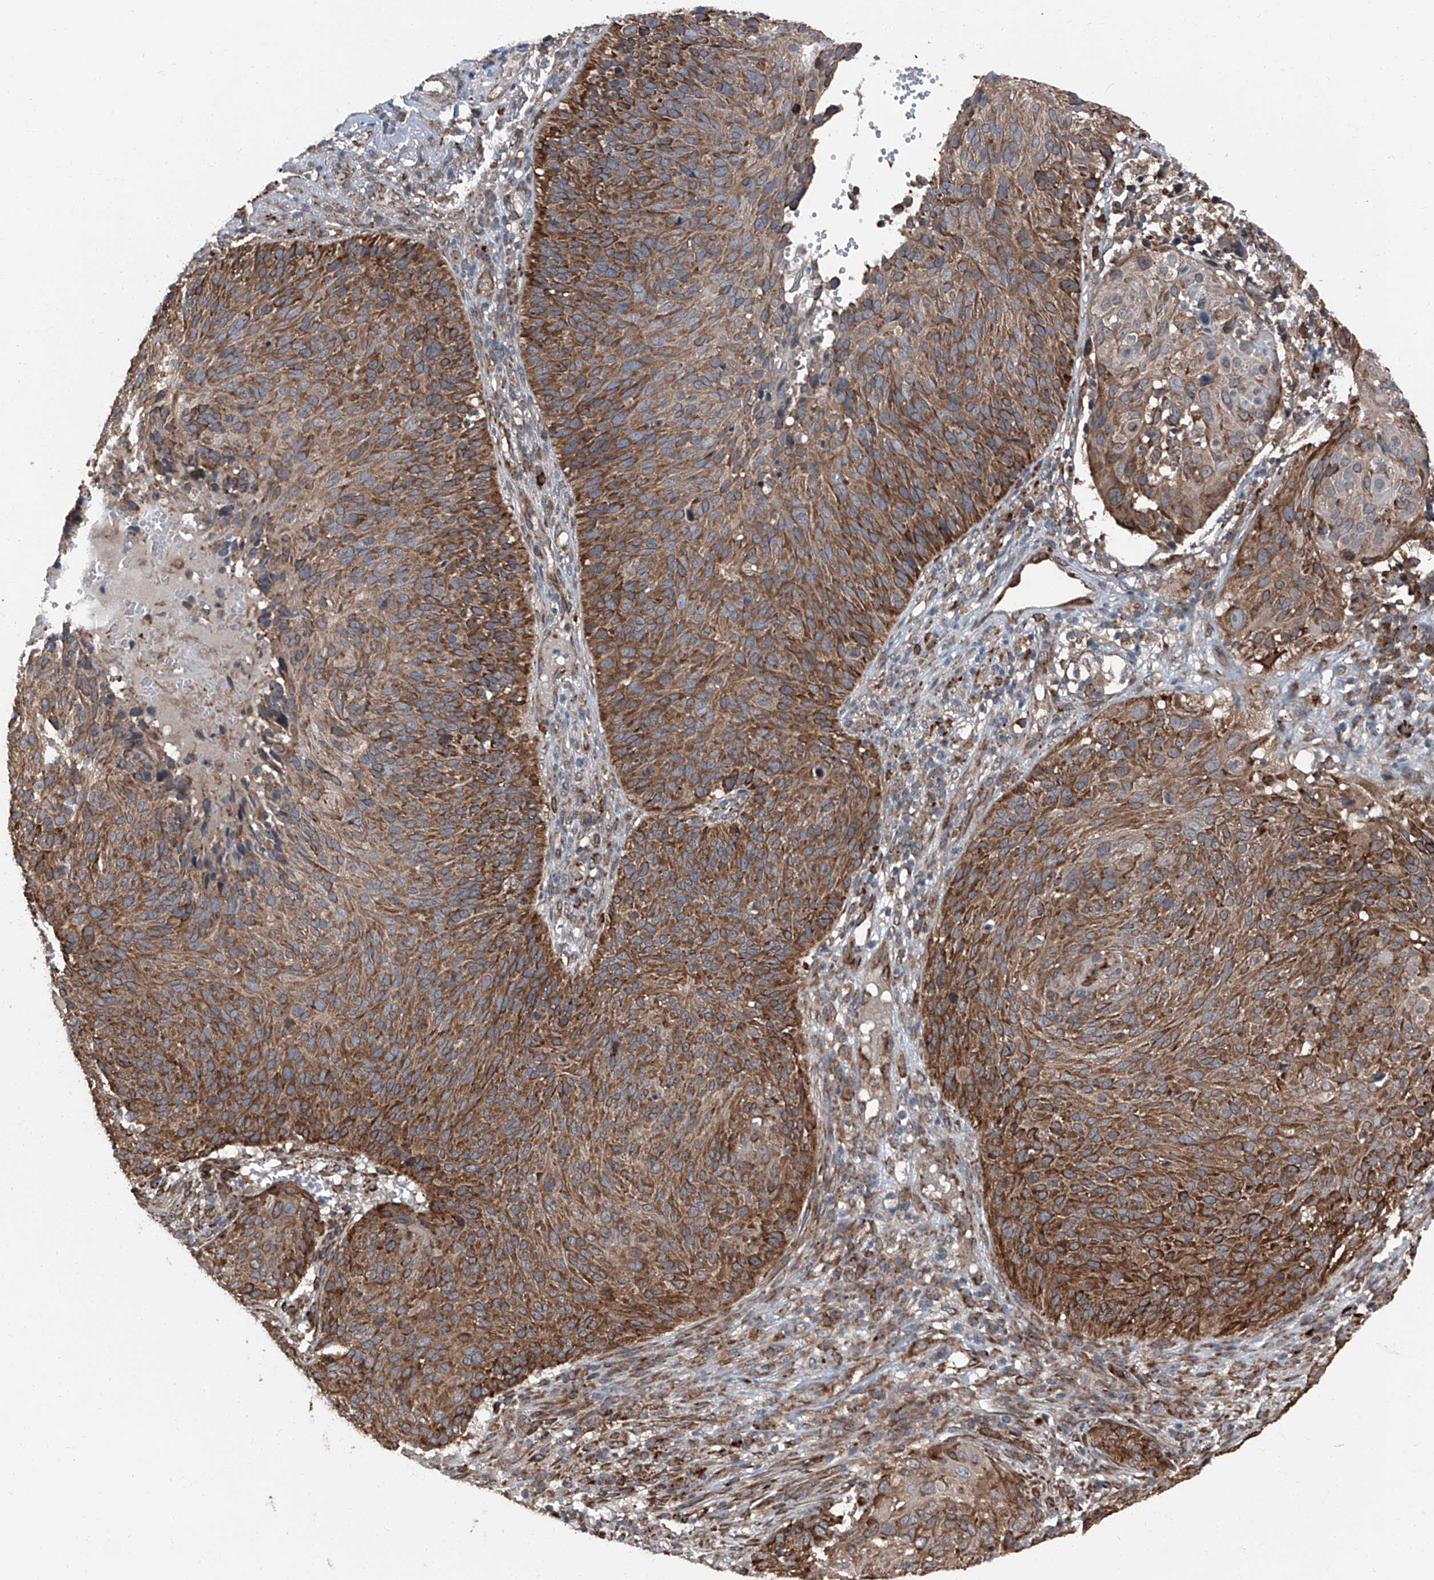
{"staining": {"intensity": "strong", "quantity": ">75%", "location": "cytoplasmic/membranous"}, "tissue": "cervical cancer", "cell_type": "Tumor cells", "image_type": "cancer", "snomed": [{"axis": "morphology", "description": "Squamous cell carcinoma, NOS"}, {"axis": "topography", "description": "Cervix"}], "caption": "Protein staining exhibits strong cytoplasmic/membranous positivity in about >75% of tumor cells in squamous cell carcinoma (cervical).", "gene": "LIMK1", "patient": {"sex": "female", "age": 74}}